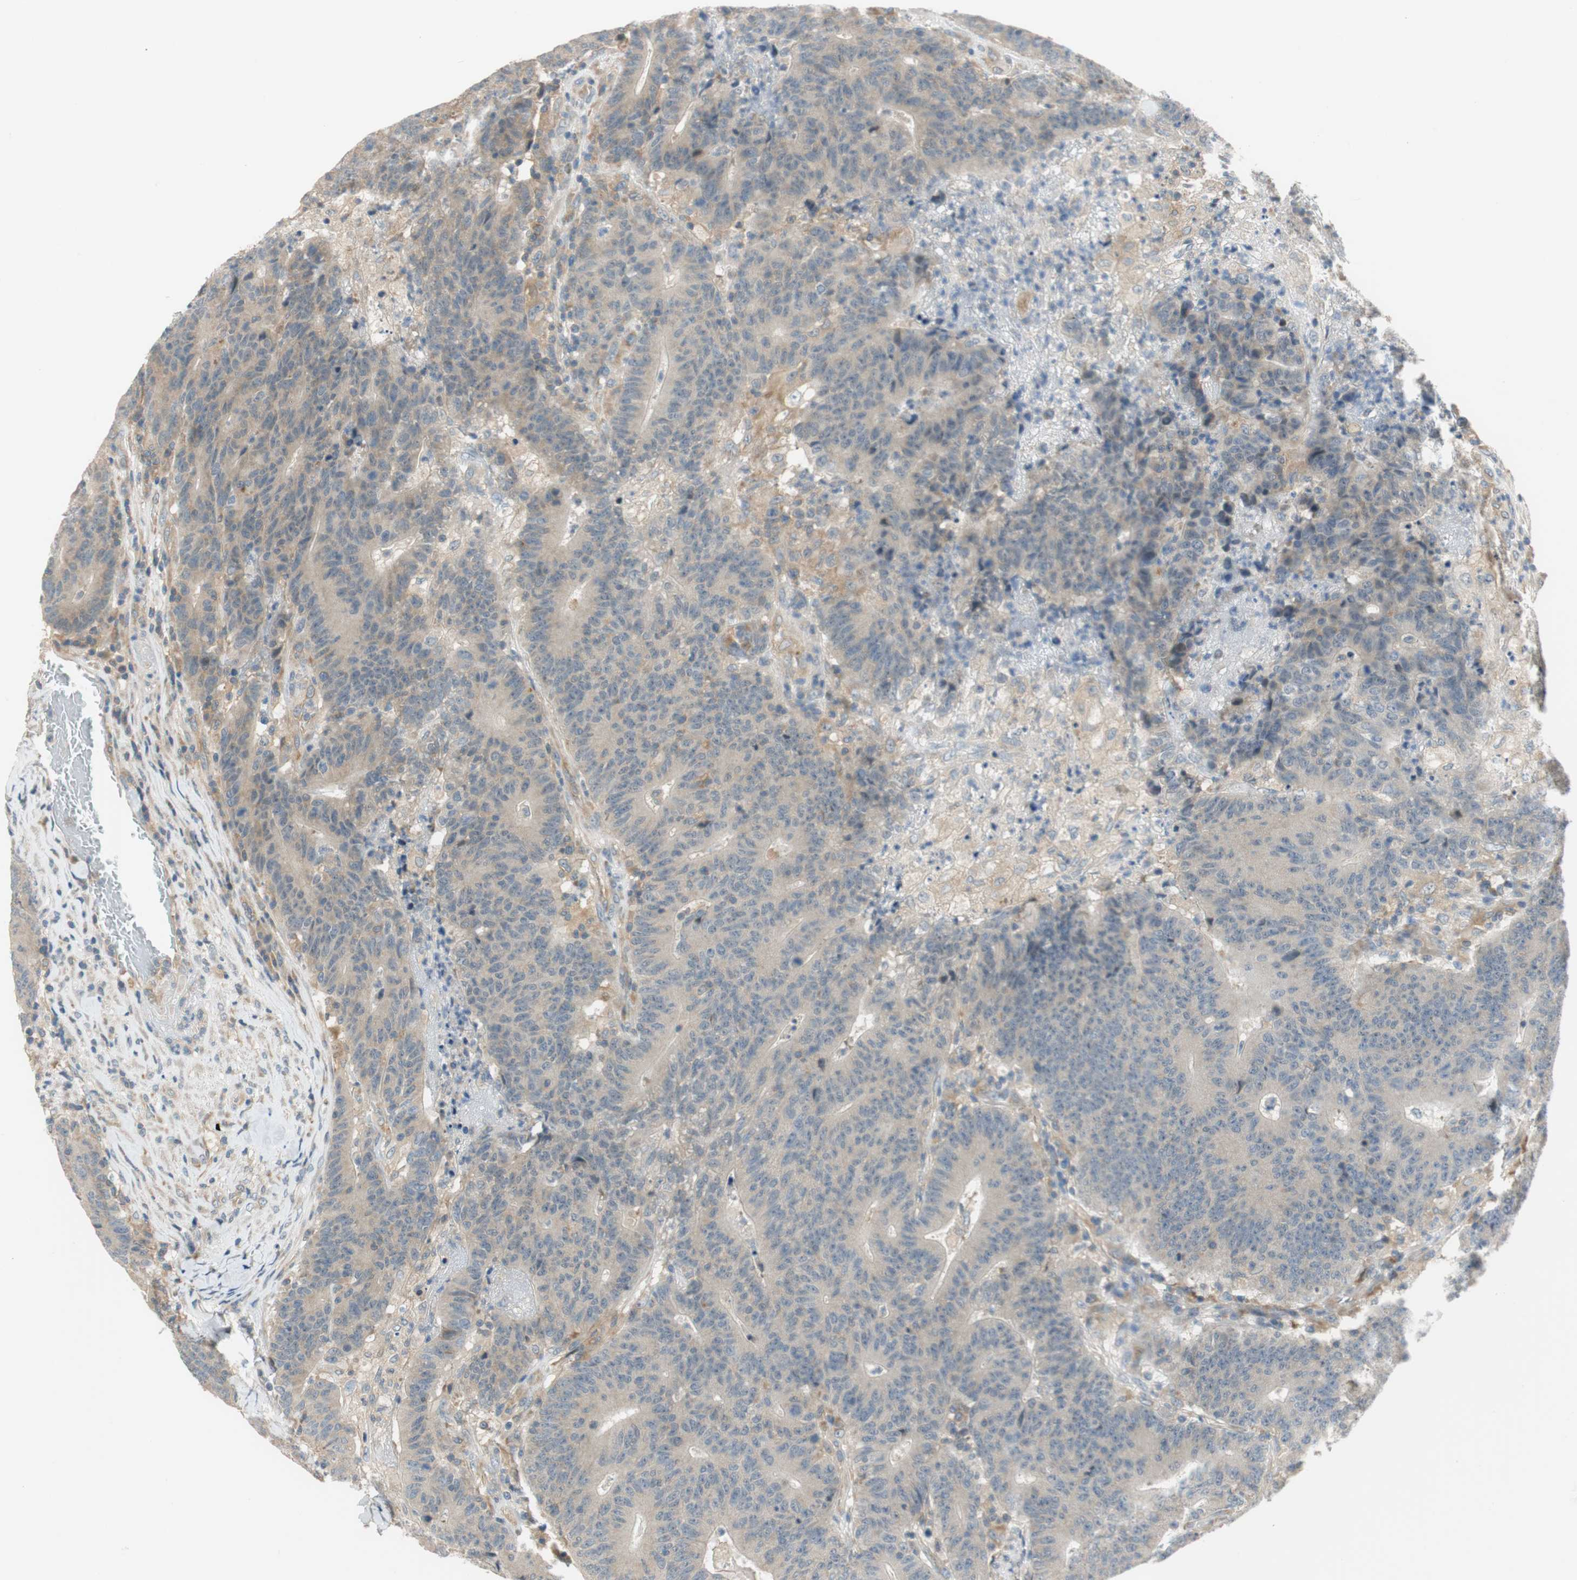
{"staining": {"intensity": "negative", "quantity": "none", "location": "none"}, "tissue": "colorectal cancer", "cell_type": "Tumor cells", "image_type": "cancer", "snomed": [{"axis": "morphology", "description": "Normal tissue, NOS"}, {"axis": "morphology", "description": "Adenocarcinoma, NOS"}, {"axis": "topography", "description": "Colon"}], "caption": "Immunohistochemistry of human colorectal cancer displays no positivity in tumor cells.", "gene": "GATD1", "patient": {"sex": "female", "age": 75}}